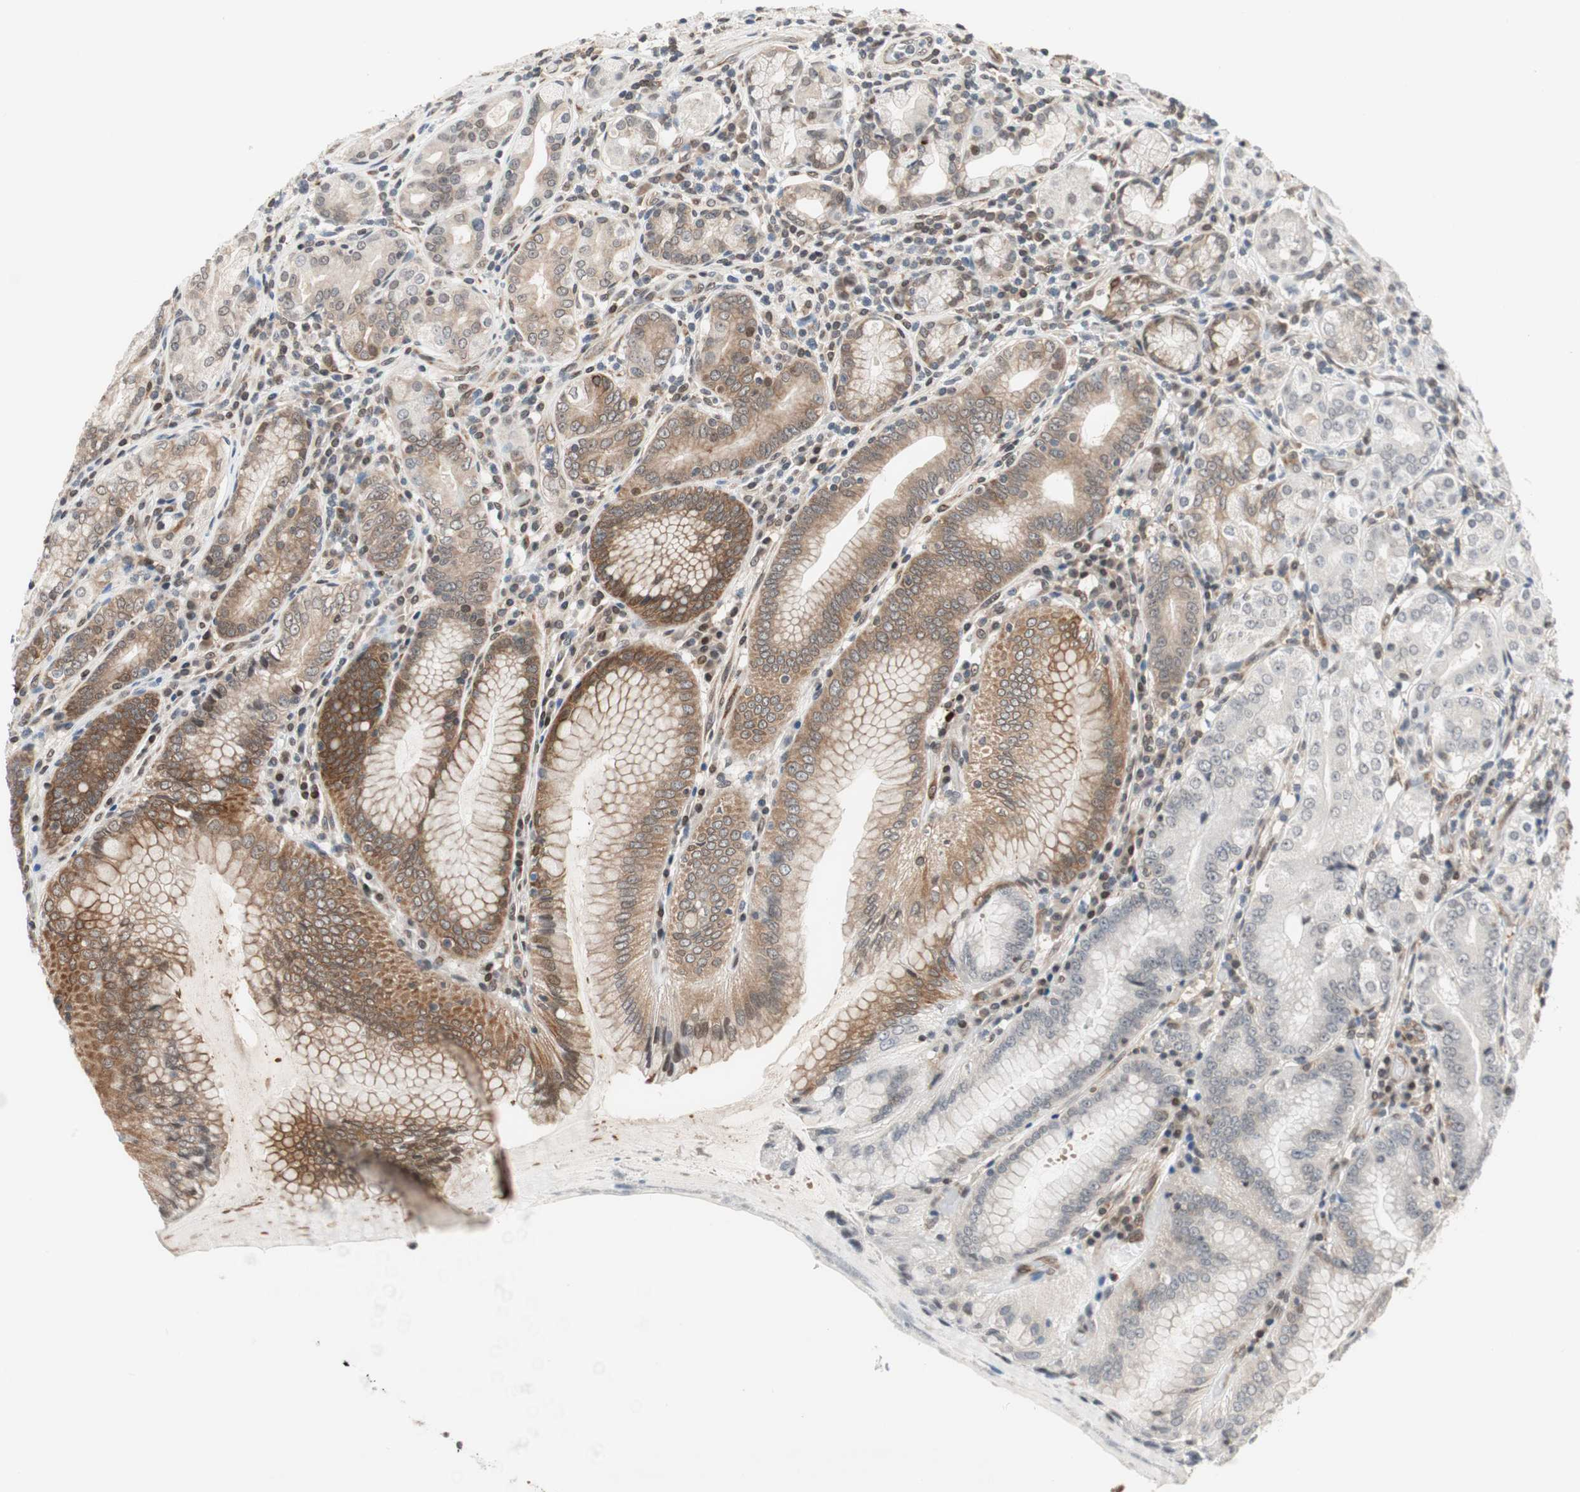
{"staining": {"intensity": "moderate", "quantity": "25%-75%", "location": "cytoplasmic/membranous"}, "tissue": "stomach", "cell_type": "Glandular cells", "image_type": "normal", "snomed": [{"axis": "morphology", "description": "Normal tissue, NOS"}, {"axis": "topography", "description": "Stomach, lower"}], "caption": "Brown immunohistochemical staining in unremarkable stomach reveals moderate cytoplasmic/membranous positivity in approximately 25%-75% of glandular cells.", "gene": "ZNF512B", "patient": {"sex": "female", "age": 76}}